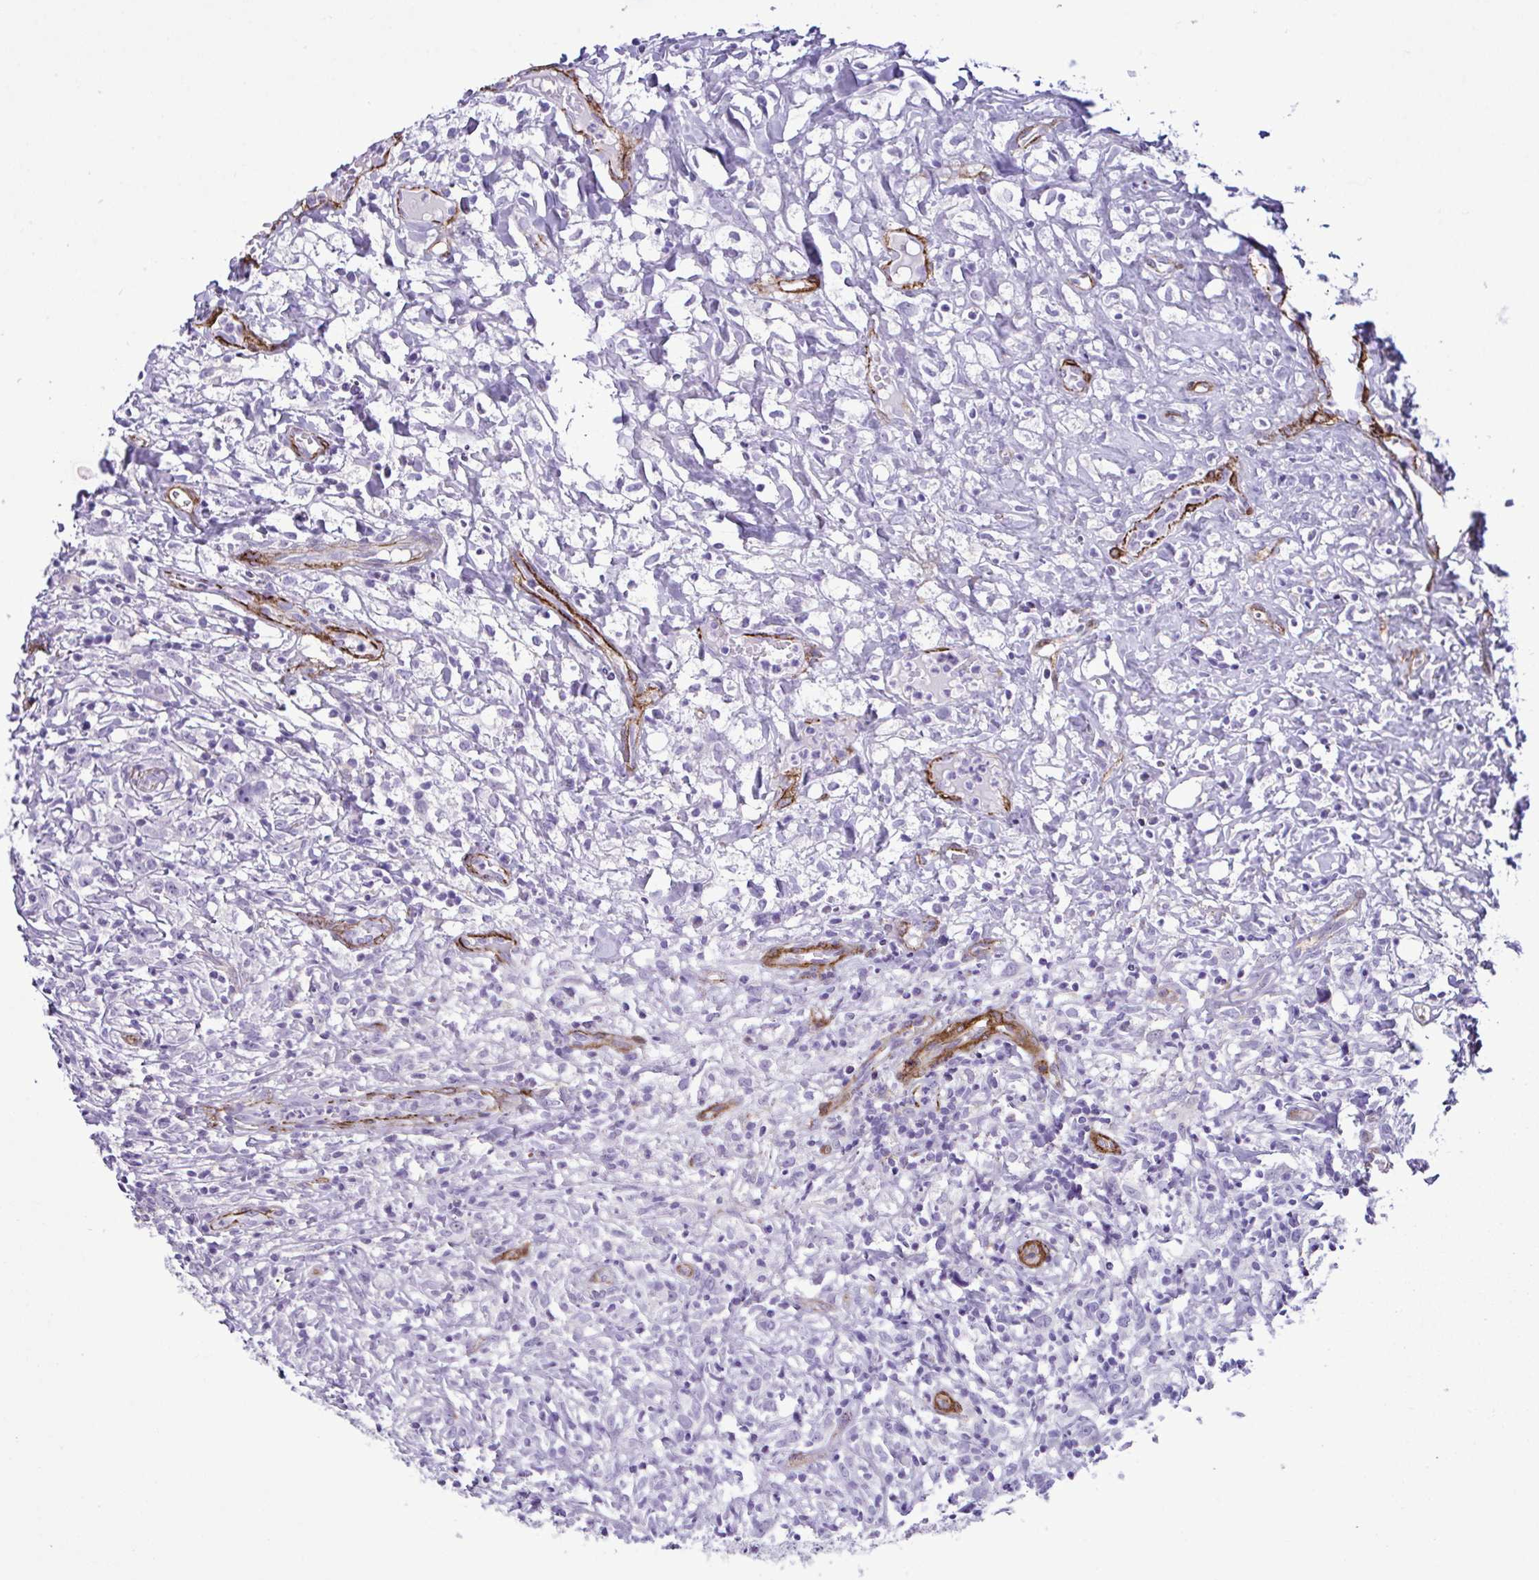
{"staining": {"intensity": "negative", "quantity": "none", "location": "none"}, "tissue": "lymphoma", "cell_type": "Tumor cells", "image_type": "cancer", "snomed": [{"axis": "morphology", "description": "Hodgkin's disease, NOS"}, {"axis": "topography", "description": "No Tissue"}], "caption": "Lymphoma stained for a protein using IHC exhibits no positivity tumor cells.", "gene": "SYNPO2L", "patient": {"sex": "female", "age": 21}}